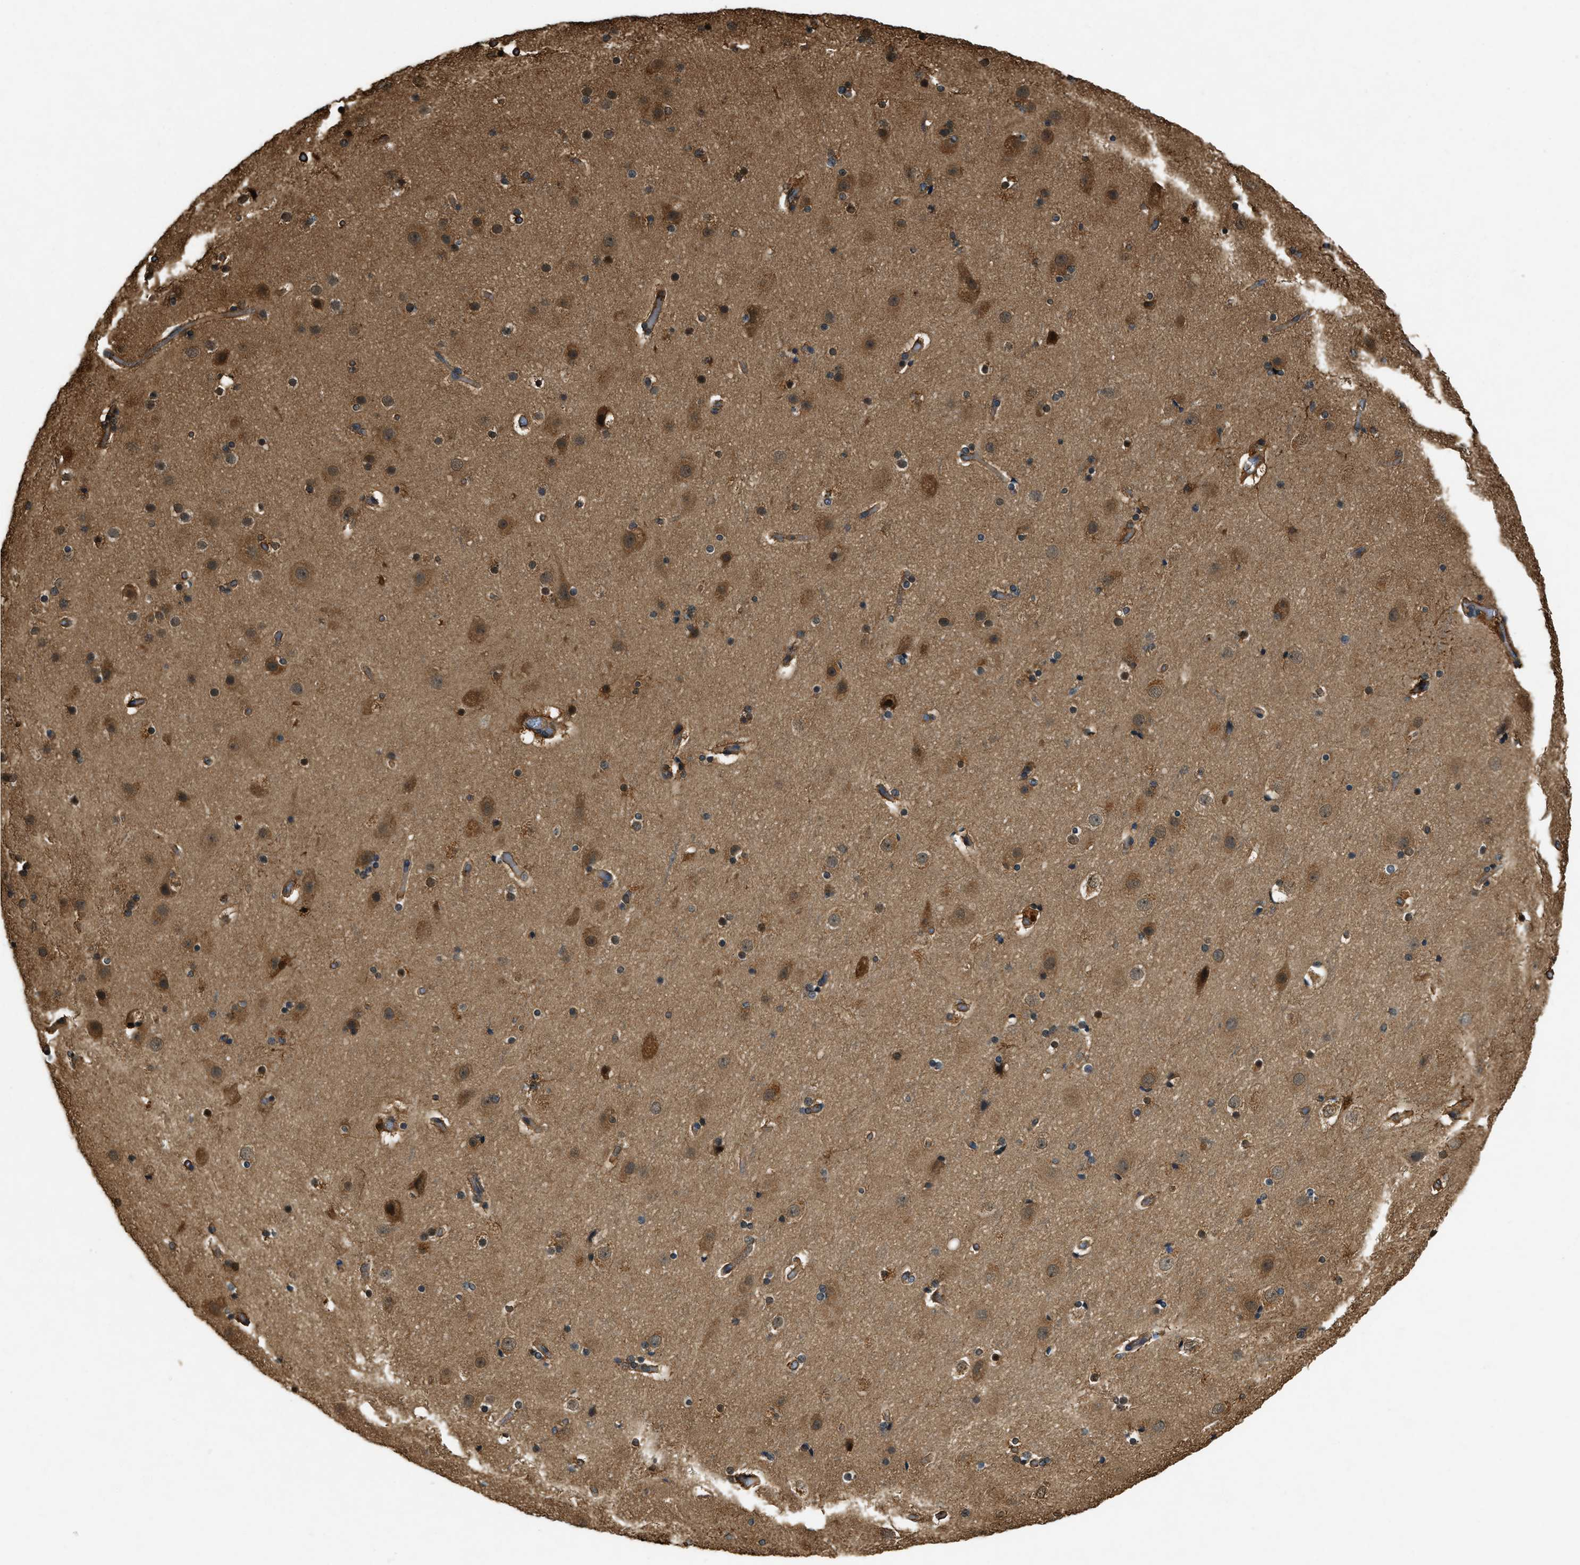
{"staining": {"intensity": "moderate", "quantity": ">75%", "location": "cytoplasmic/membranous"}, "tissue": "cerebral cortex", "cell_type": "Endothelial cells", "image_type": "normal", "snomed": [{"axis": "morphology", "description": "Normal tissue, NOS"}, {"axis": "topography", "description": "Cerebral cortex"}], "caption": "This is a photomicrograph of IHC staining of benign cerebral cortex, which shows moderate expression in the cytoplasmic/membranous of endothelial cells.", "gene": "YARS1", "patient": {"sex": "male", "age": 57}}